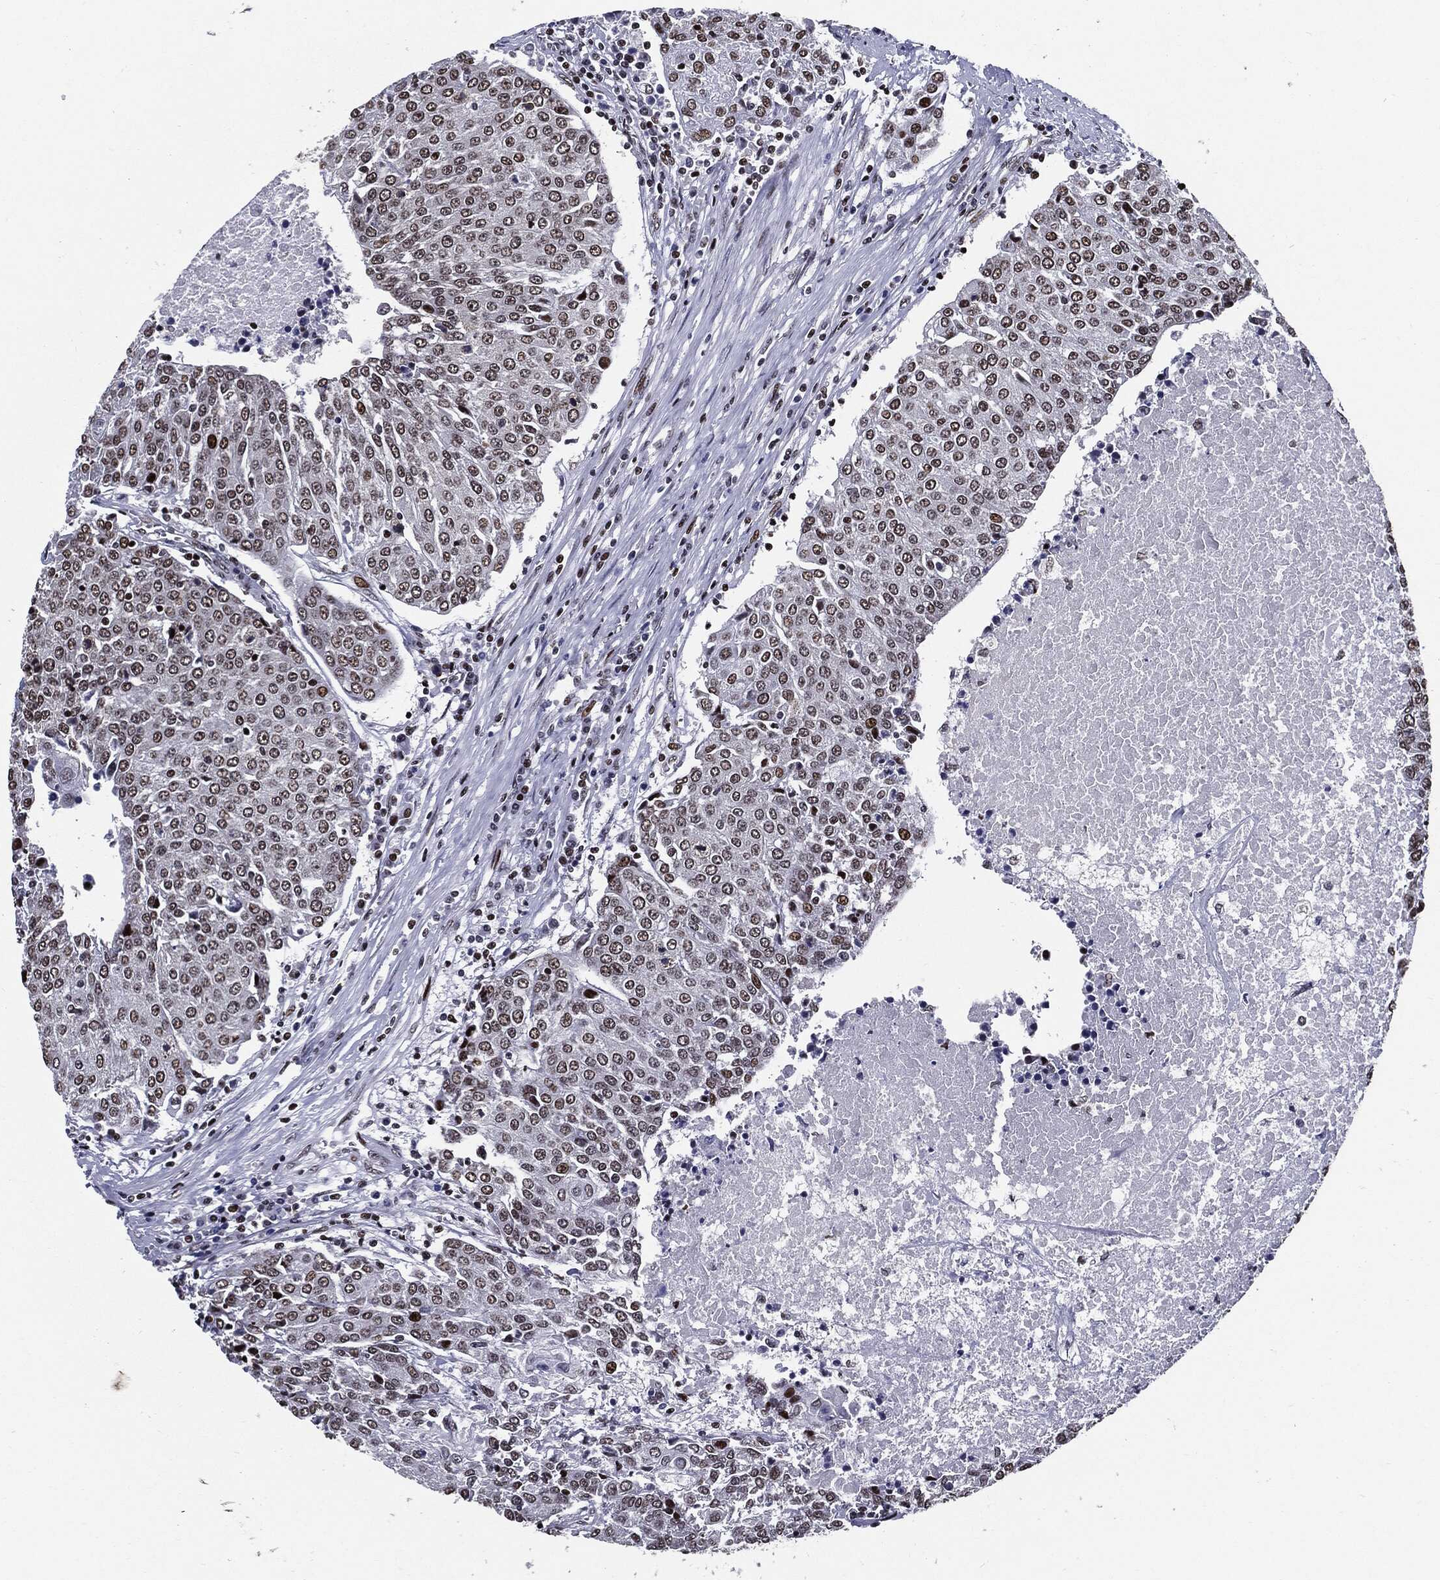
{"staining": {"intensity": "moderate", "quantity": "25%-75%", "location": "nuclear"}, "tissue": "urothelial cancer", "cell_type": "Tumor cells", "image_type": "cancer", "snomed": [{"axis": "morphology", "description": "Urothelial carcinoma, High grade"}, {"axis": "topography", "description": "Urinary bladder"}], "caption": "Immunohistochemistry (DAB (3,3'-diaminobenzidine)) staining of human high-grade urothelial carcinoma shows moderate nuclear protein expression in about 25%-75% of tumor cells. (DAB (3,3'-diaminobenzidine) = brown stain, brightfield microscopy at high magnification).", "gene": "ZFP91", "patient": {"sex": "female", "age": 85}}